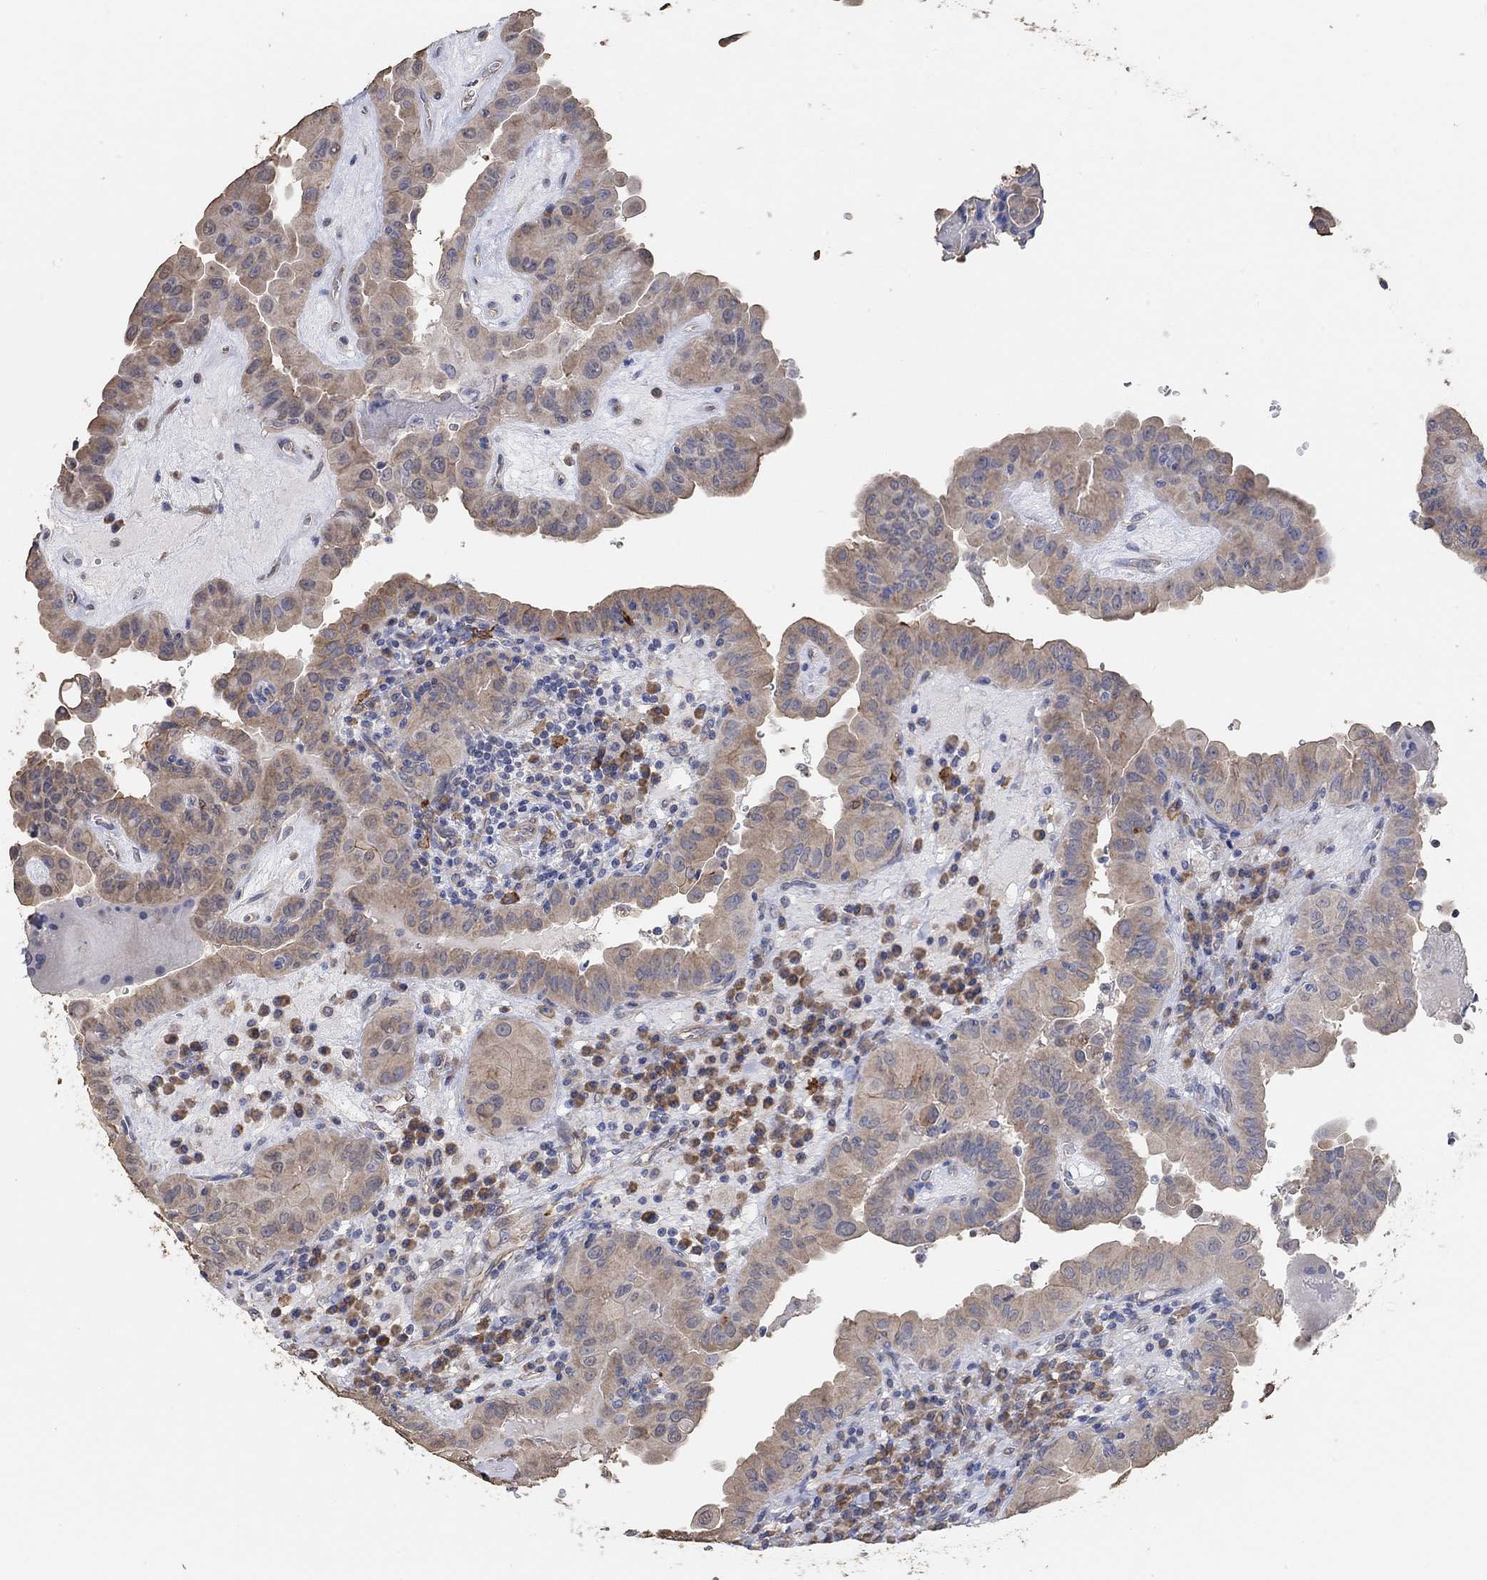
{"staining": {"intensity": "moderate", "quantity": "<25%", "location": "cytoplasmic/membranous"}, "tissue": "thyroid cancer", "cell_type": "Tumor cells", "image_type": "cancer", "snomed": [{"axis": "morphology", "description": "Papillary adenocarcinoma, NOS"}, {"axis": "topography", "description": "Thyroid gland"}], "caption": "DAB immunohistochemical staining of human thyroid cancer reveals moderate cytoplasmic/membranous protein positivity in about <25% of tumor cells. Immunohistochemistry stains the protein of interest in brown and the nuclei are stained blue.", "gene": "SYT16", "patient": {"sex": "female", "age": 37}}